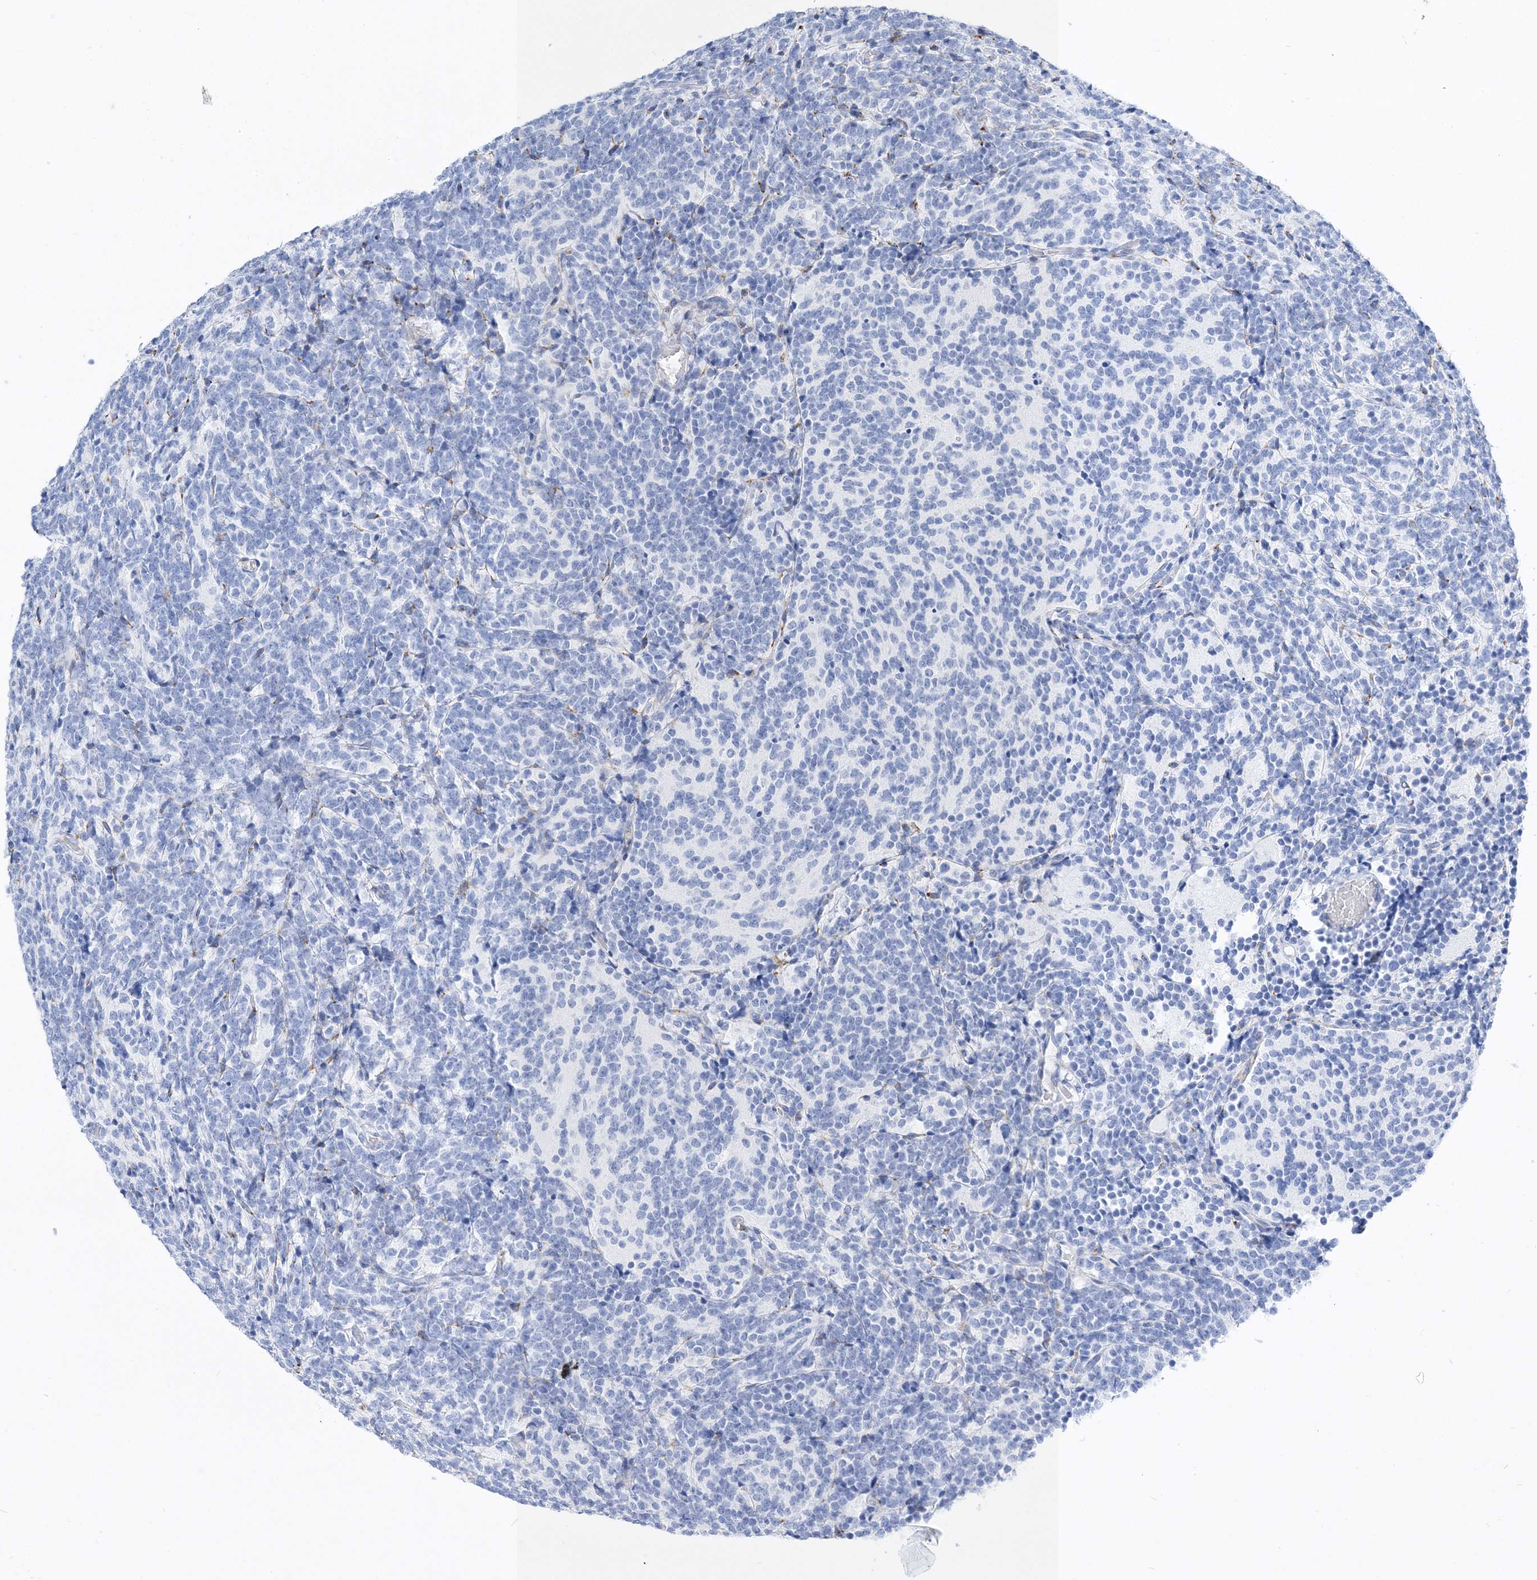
{"staining": {"intensity": "negative", "quantity": "none", "location": "none"}, "tissue": "glioma", "cell_type": "Tumor cells", "image_type": "cancer", "snomed": [{"axis": "morphology", "description": "Glioma, malignant, Low grade"}, {"axis": "topography", "description": "Brain"}], "caption": "The IHC histopathology image has no significant positivity in tumor cells of malignant glioma (low-grade) tissue.", "gene": "TSPYL6", "patient": {"sex": "female", "age": 1}}